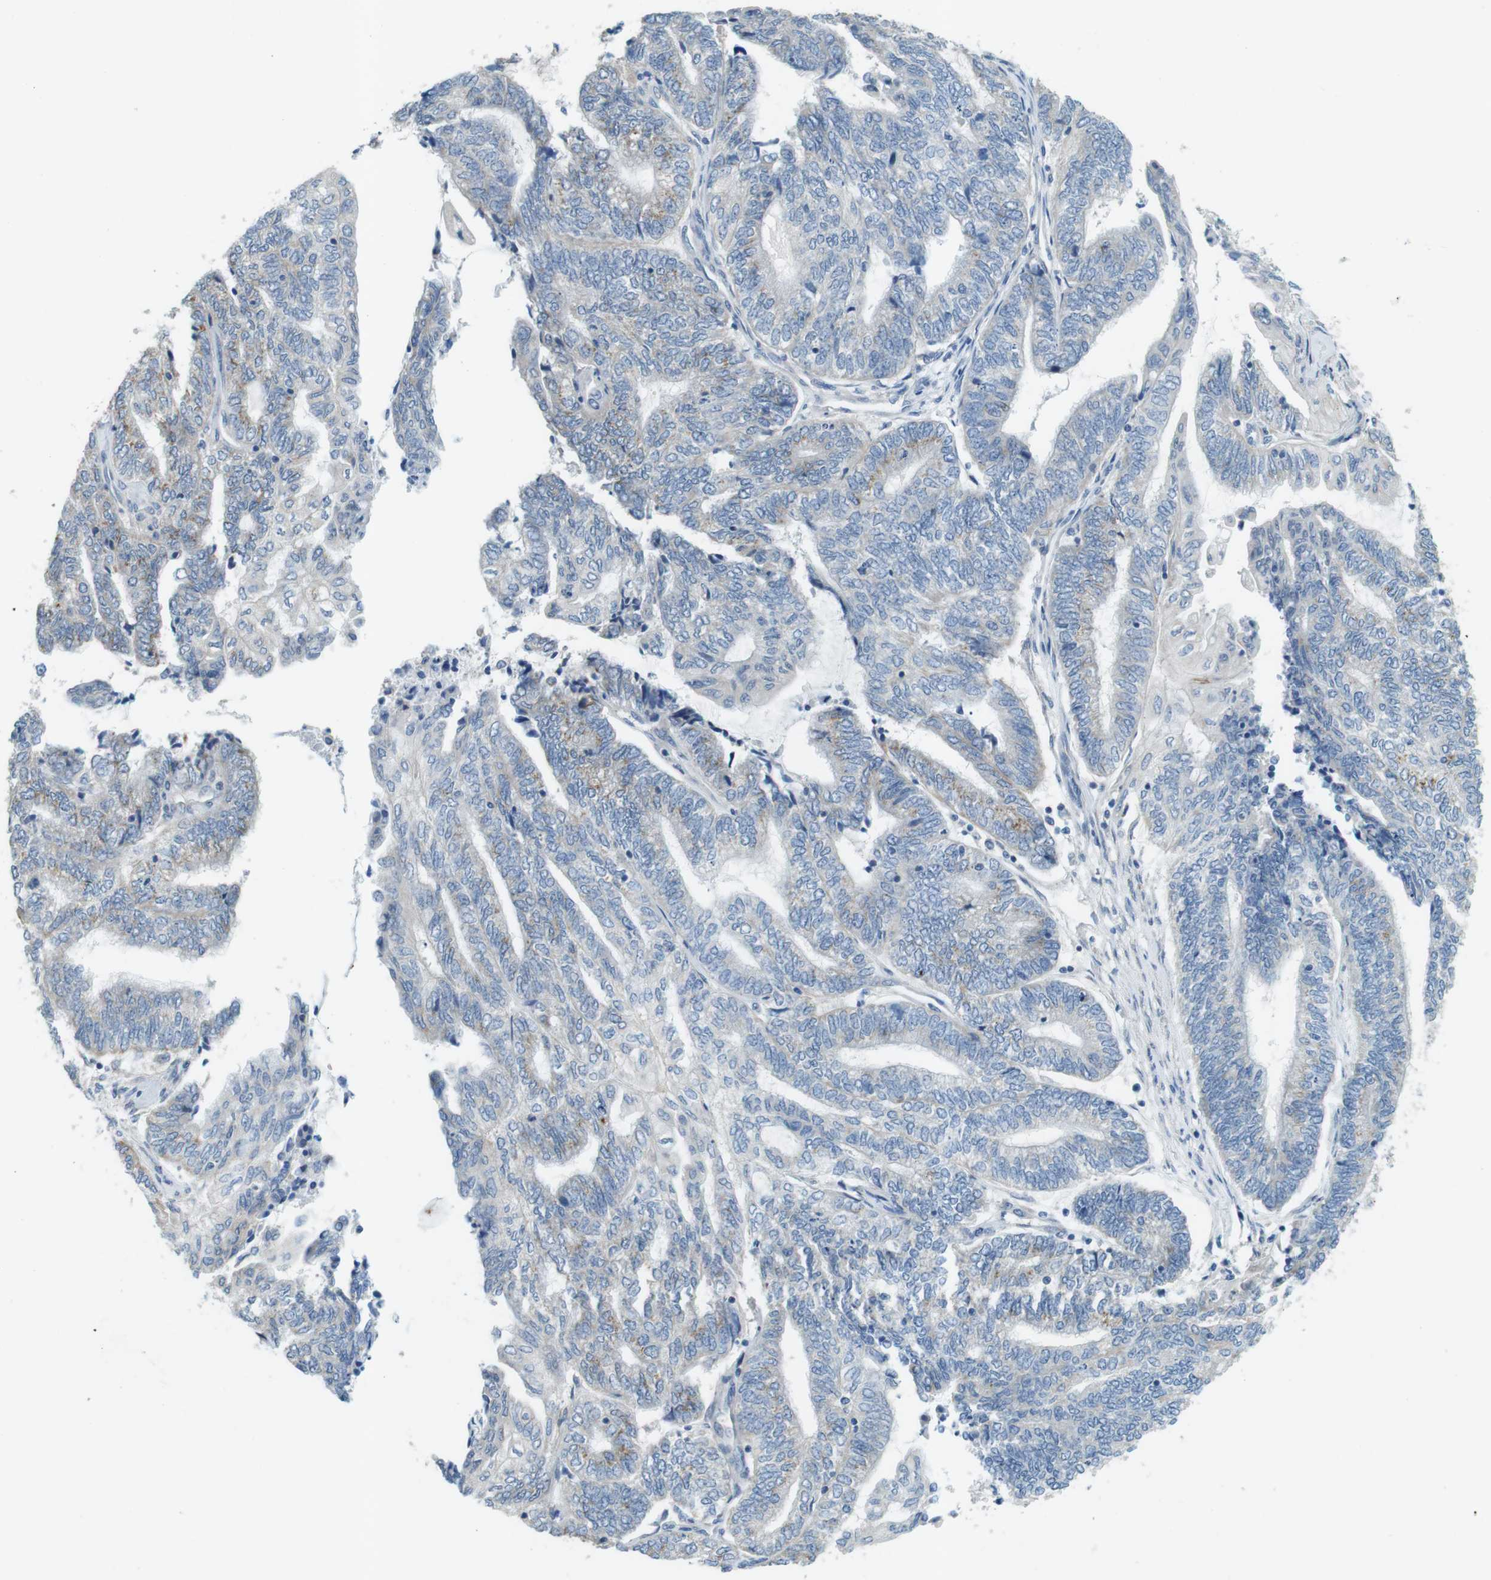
{"staining": {"intensity": "negative", "quantity": "none", "location": "none"}, "tissue": "endometrial cancer", "cell_type": "Tumor cells", "image_type": "cancer", "snomed": [{"axis": "morphology", "description": "Adenocarcinoma, NOS"}, {"axis": "topography", "description": "Uterus"}, {"axis": "topography", "description": "Endometrium"}], "caption": "Immunohistochemistry photomicrograph of neoplastic tissue: endometrial cancer stained with DAB (3,3'-diaminobenzidine) displays no significant protein expression in tumor cells.", "gene": "TYW1", "patient": {"sex": "female", "age": 70}}